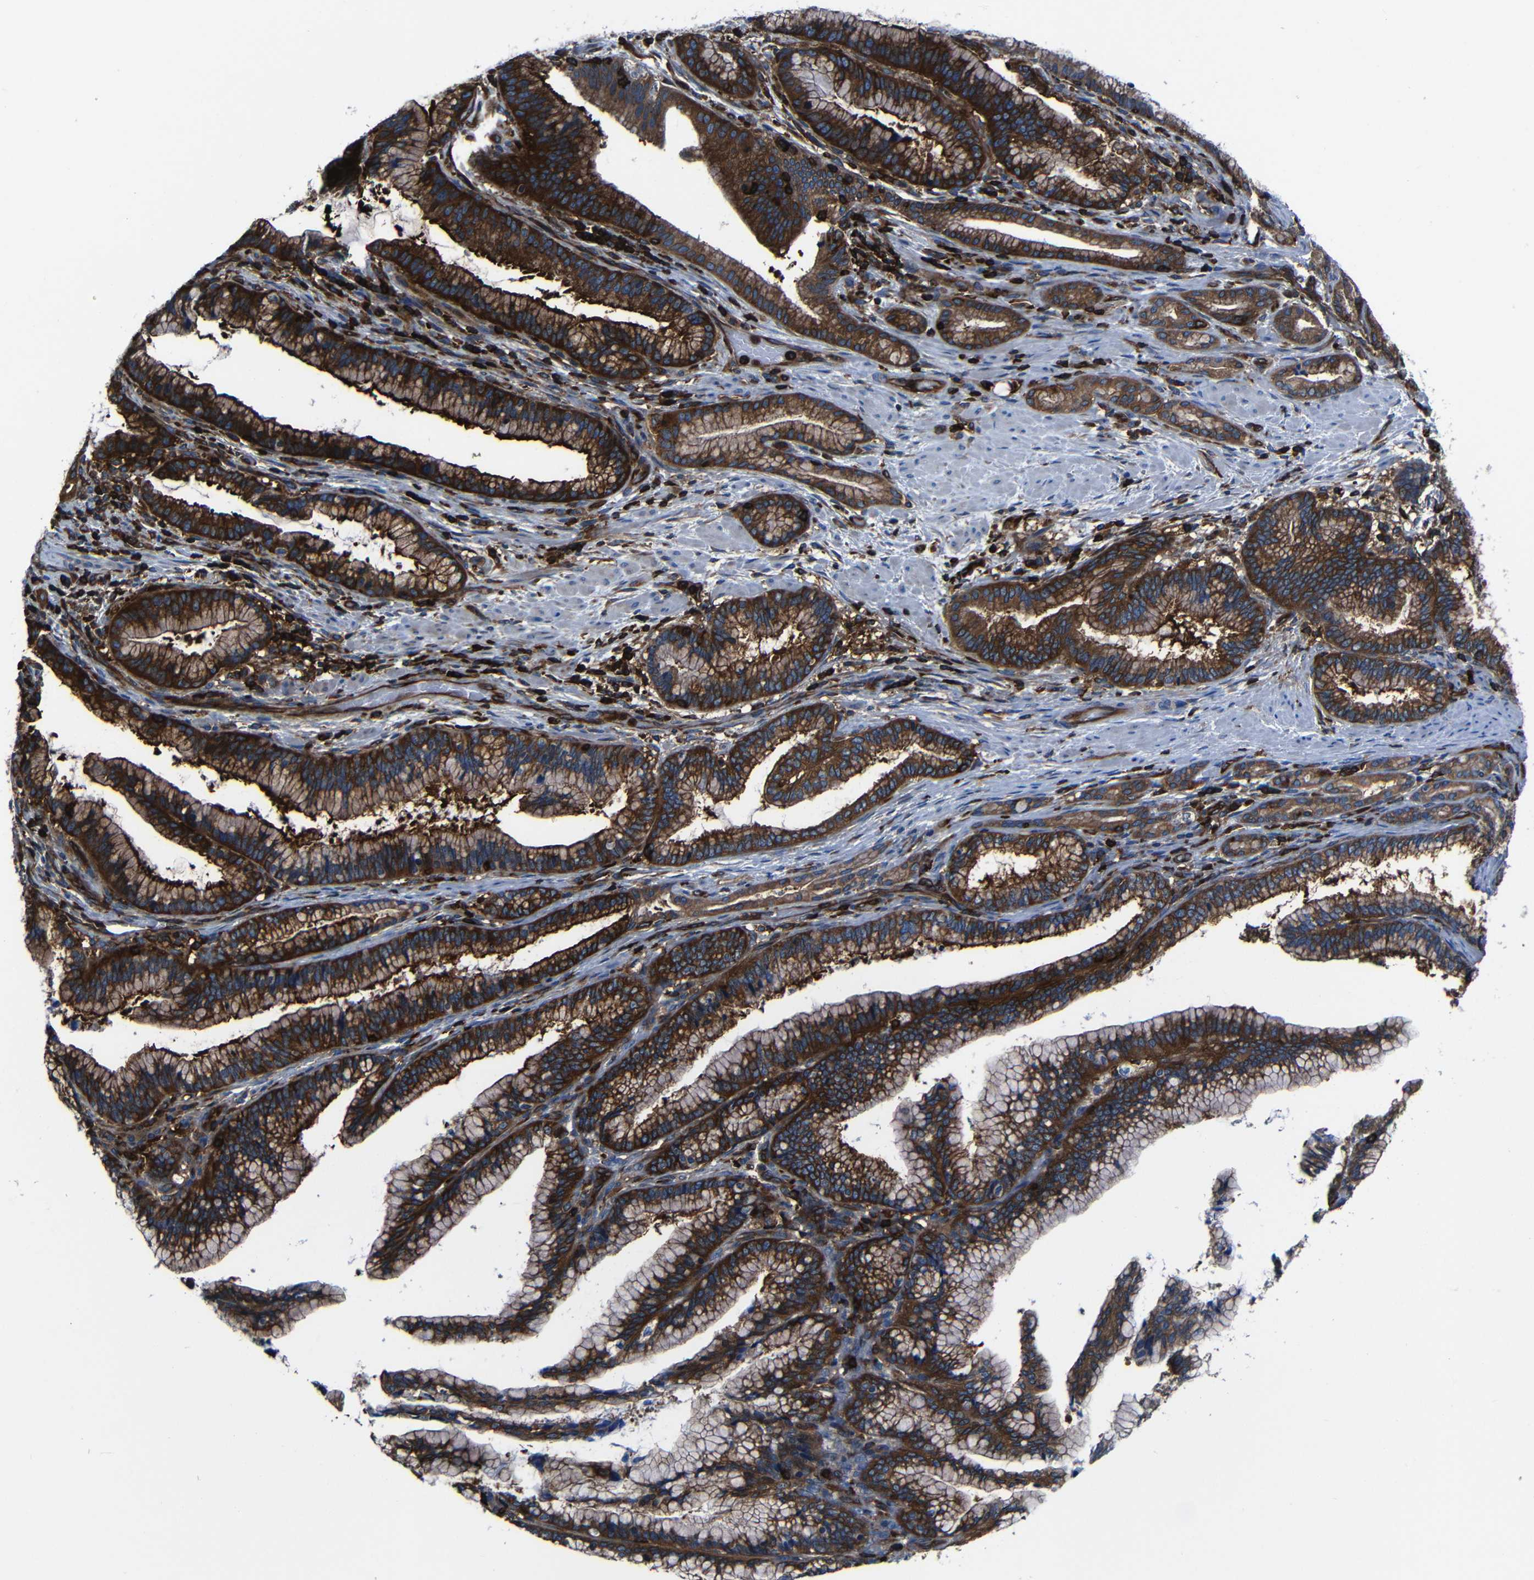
{"staining": {"intensity": "strong", "quantity": ">75%", "location": "cytoplasmic/membranous"}, "tissue": "pancreatic cancer", "cell_type": "Tumor cells", "image_type": "cancer", "snomed": [{"axis": "morphology", "description": "Adenocarcinoma, NOS"}, {"axis": "topography", "description": "Pancreas"}], "caption": "About >75% of tumor cells in pancreatic adenocarcinoma reveal strong cytoplasmic/membranous protein positivity as visualized by brown immunohistochemical staining.", "gene": "ARHGEF1", "patient": {"sex": "female", "age": 64}}